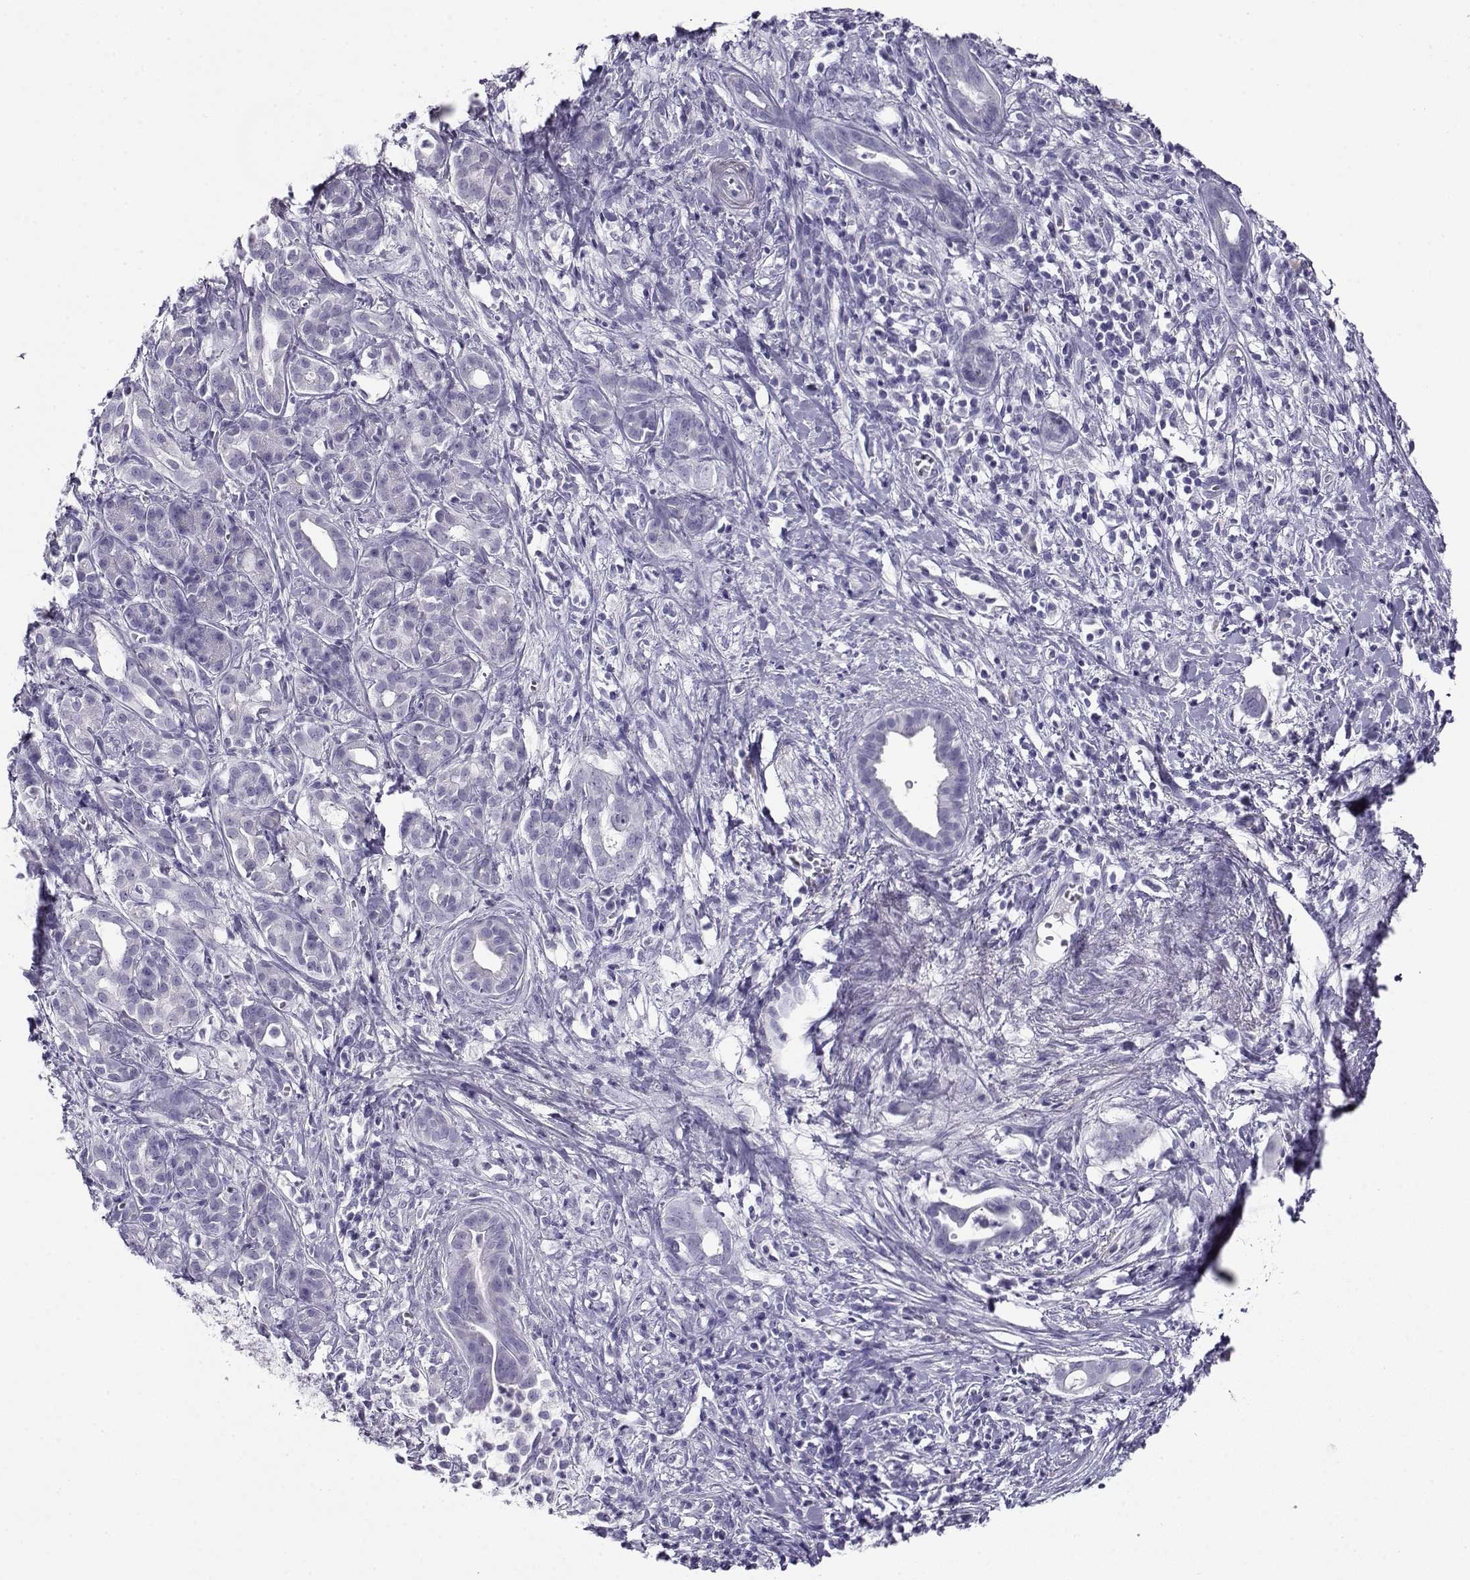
{"staining": {"intensity": "negative", "quantity": "none", "location": "none"}, "tissue": "pancreatic cancer", "cell_type": "Tumor cells", "image_type": "cancer", "snomed": [{"axis": "morphology", "description": "Adenocarcinoma, NOS"}, {"axis": "topography", "description": "Pancreas"}], "caption": "Image shows no protein staining in tumor cells of adenocarcinoma (pancreatic) tissue. (DAB immunohistochemistry (IHC) with hematoxylin counter stain).", "gene": "CABS1", "patient": {"sex": "male", "age": 61}}